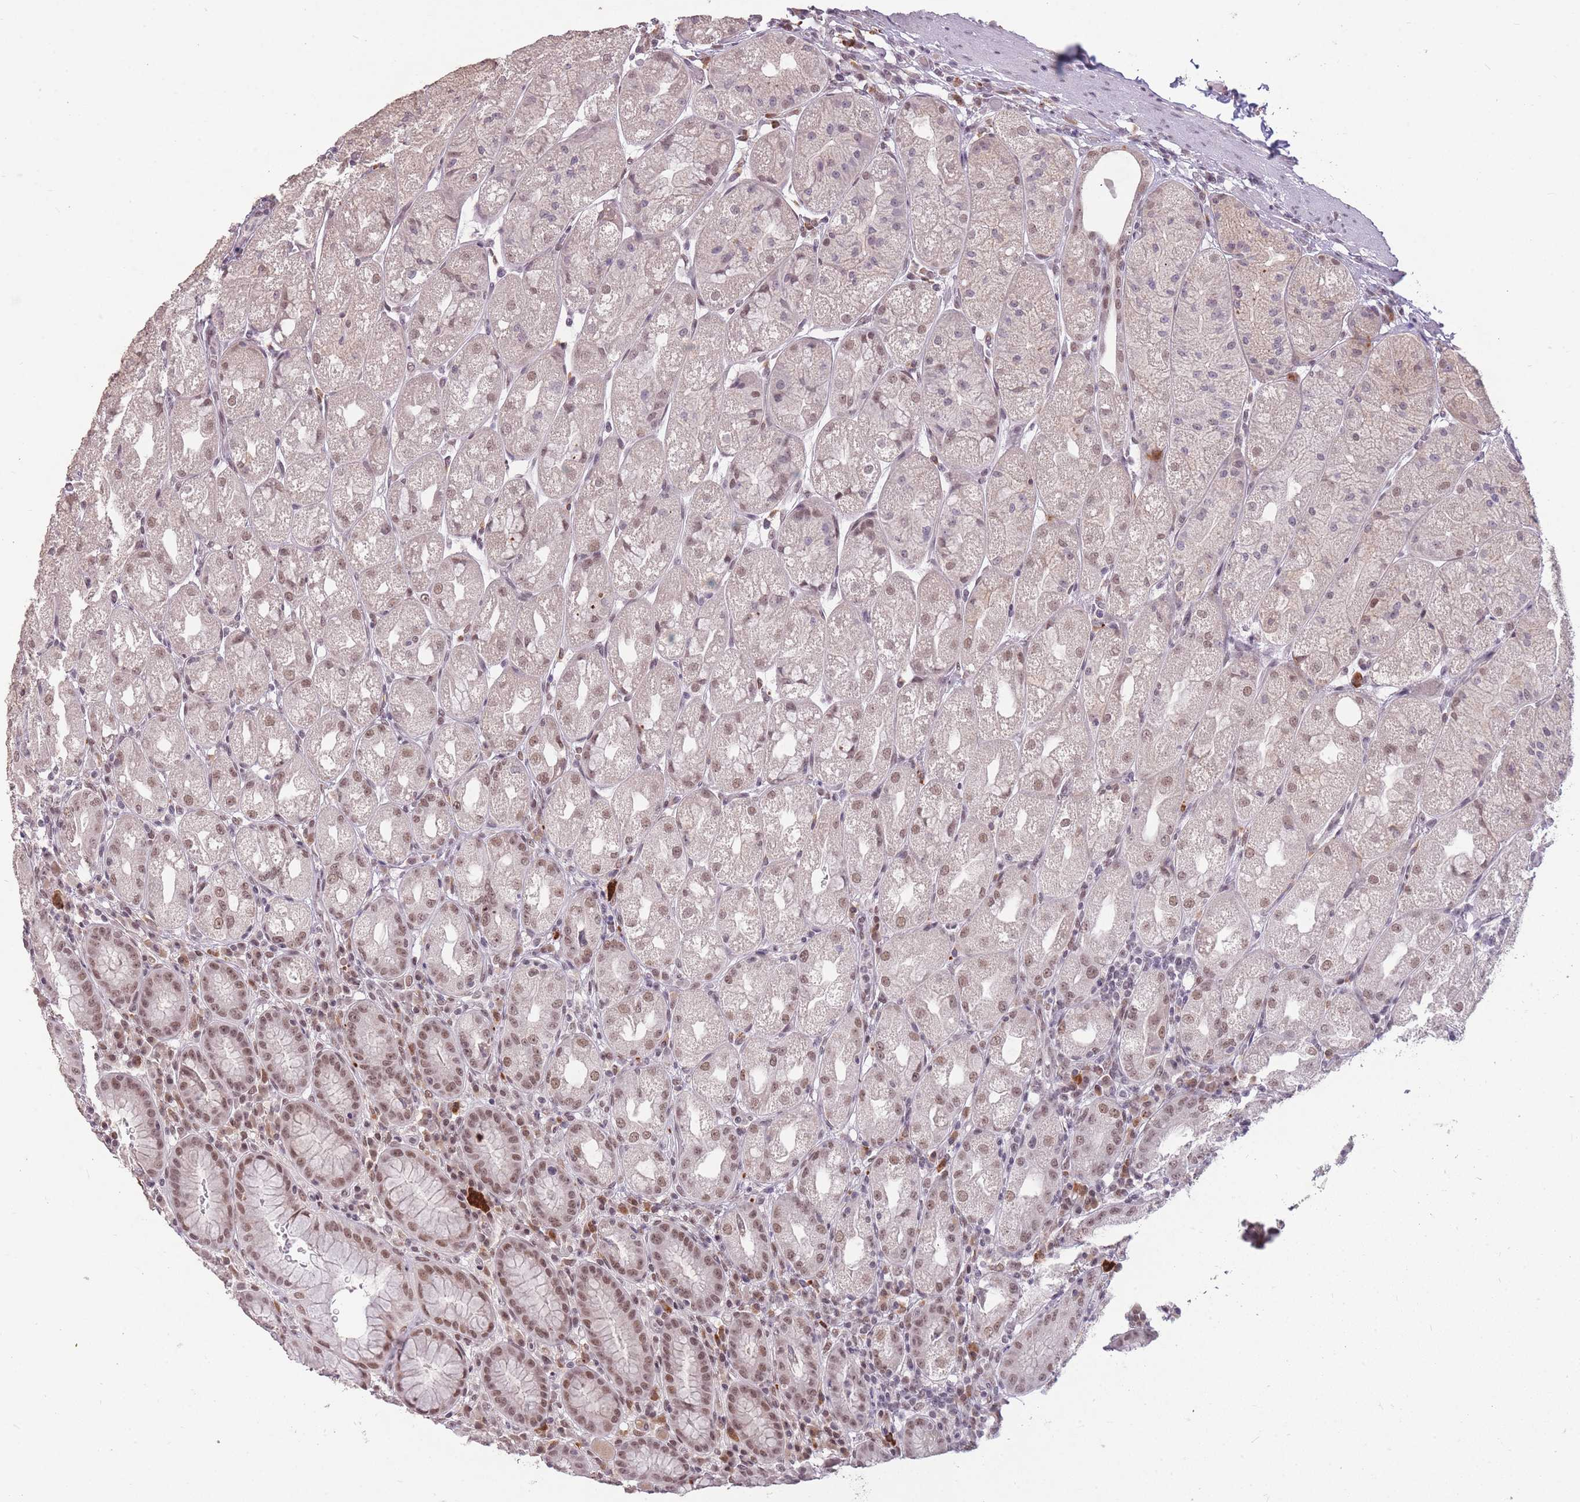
{"staining": {"intensity": "moderate", "quantity": ">75%", "location": "nuclear"}, "tissue": "stomach", "cell_type": "Glandular cells", "image_type": "normal", "snomed": [{"axis": "morphology", "description": "Normal tissue, NOS"}, {"axis": "topography", "description": "Stomach, upper"}], "caption": "IHC (DAB) staining of unremarkable human stomach demonstrates moderate nuclear protein expression in about >75% of glandular cells.", "gene": "HNRNPUL1", "patient": {"sex": "male", "age": 52}}